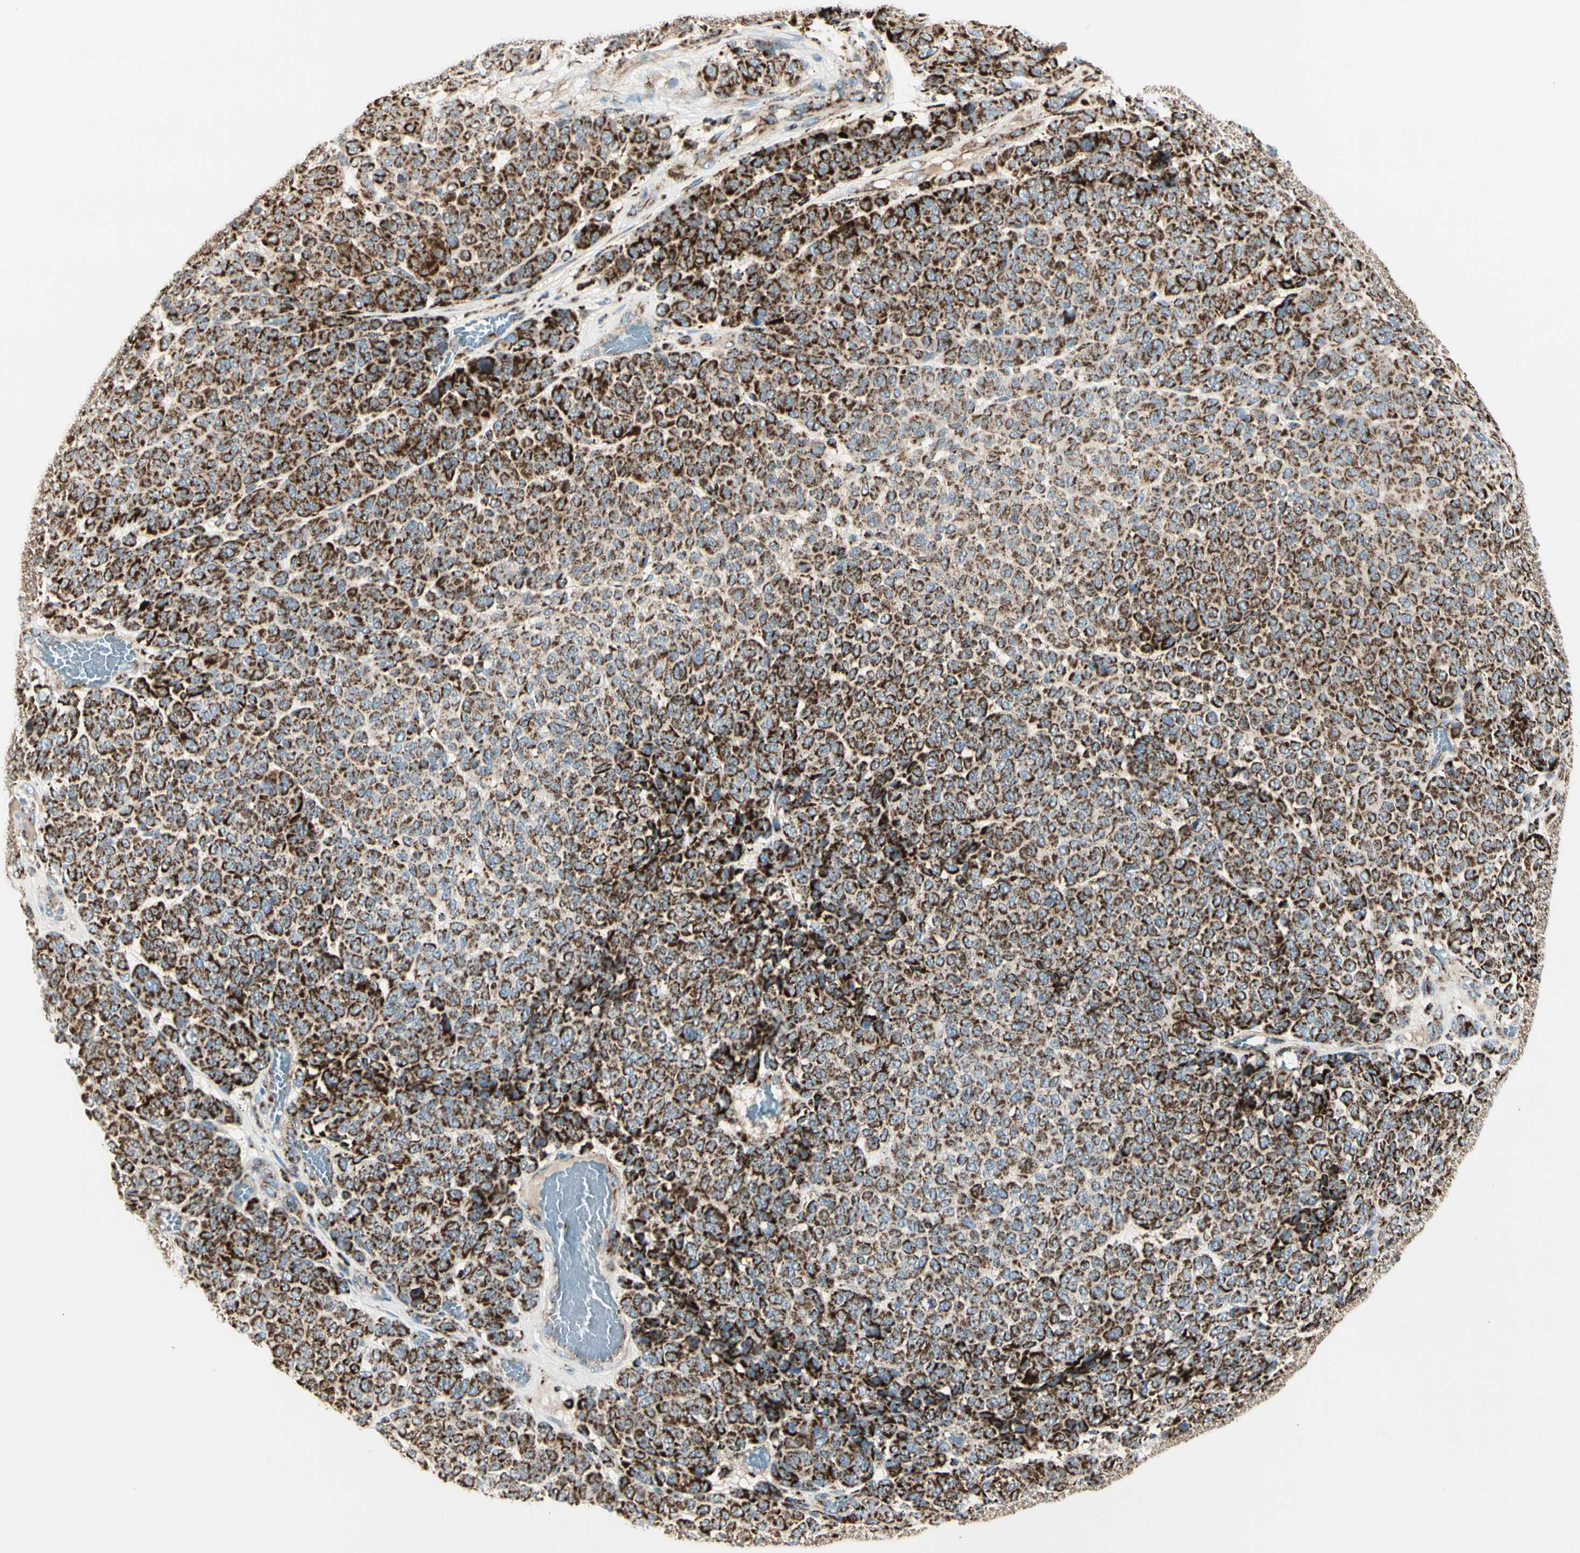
{"staining": {"intensity": "strong", "quantity": ">75%", "location": "cytoplasmic/membranous"}, "tissue": "melanoma", "cell_type": "Tumor cells", "image_type": "cancer", "snomed": [{"axis": "morphology", "description": "Malignant melanoma, NOS"}, {"axis": "topography", "description": "Skin"}], "caption": "This image shows immunohistochemistry staining of malignant melanoma, with high strong cytoplasmic/membranous expression in about >75% of tumor cells.", "gene": "ME2", "patient": {"sex": "male", "age": 59}}